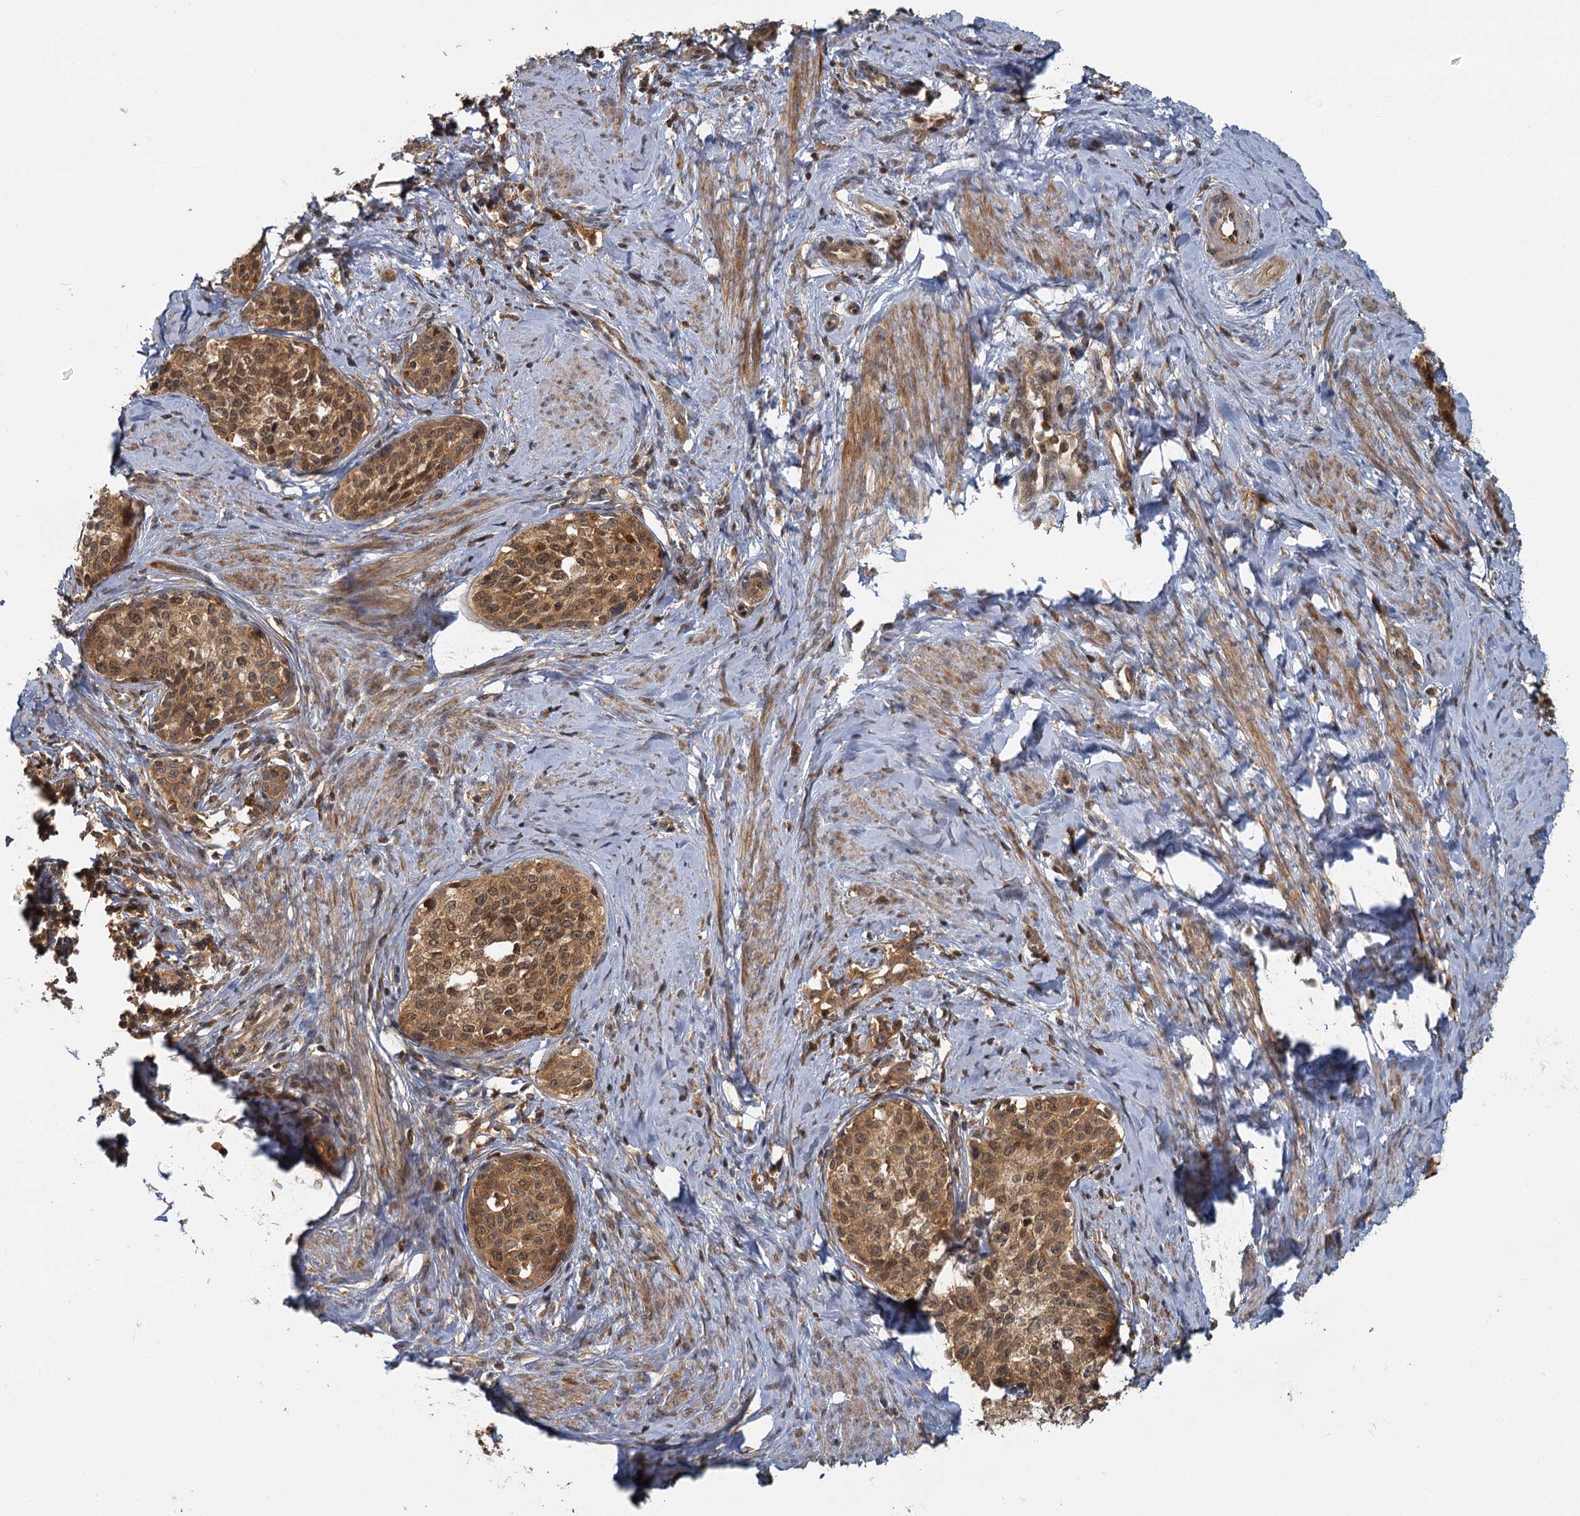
{"staining": {"intensity": "moderate", "quantity": ">75%", "location": "cytoplasmic/membranous,nuclear"}, "tissue": "cervical cancer", "cell_type": "Tumor cells", "image_type": "cancer", "snomed": [{"axis": "morphology", "description": "Squamous cell carcinoma, NOS"}, {"axis": "morphology", "description": "Adenocarcinoma, NOS"}, {"axis": "topography", "description": "Cervix"}], "caption": "Immunohistochemistry (DAB (3,3'-diaminobenzidine)) staining of human cervical adenocarcinoma reveals moderate cytoplasmic/membranous and nuclear protein expression in approximately >75% of tumor cells.", "gene": "ZNF549", "patient": {"sex": "female", "age": 52}}